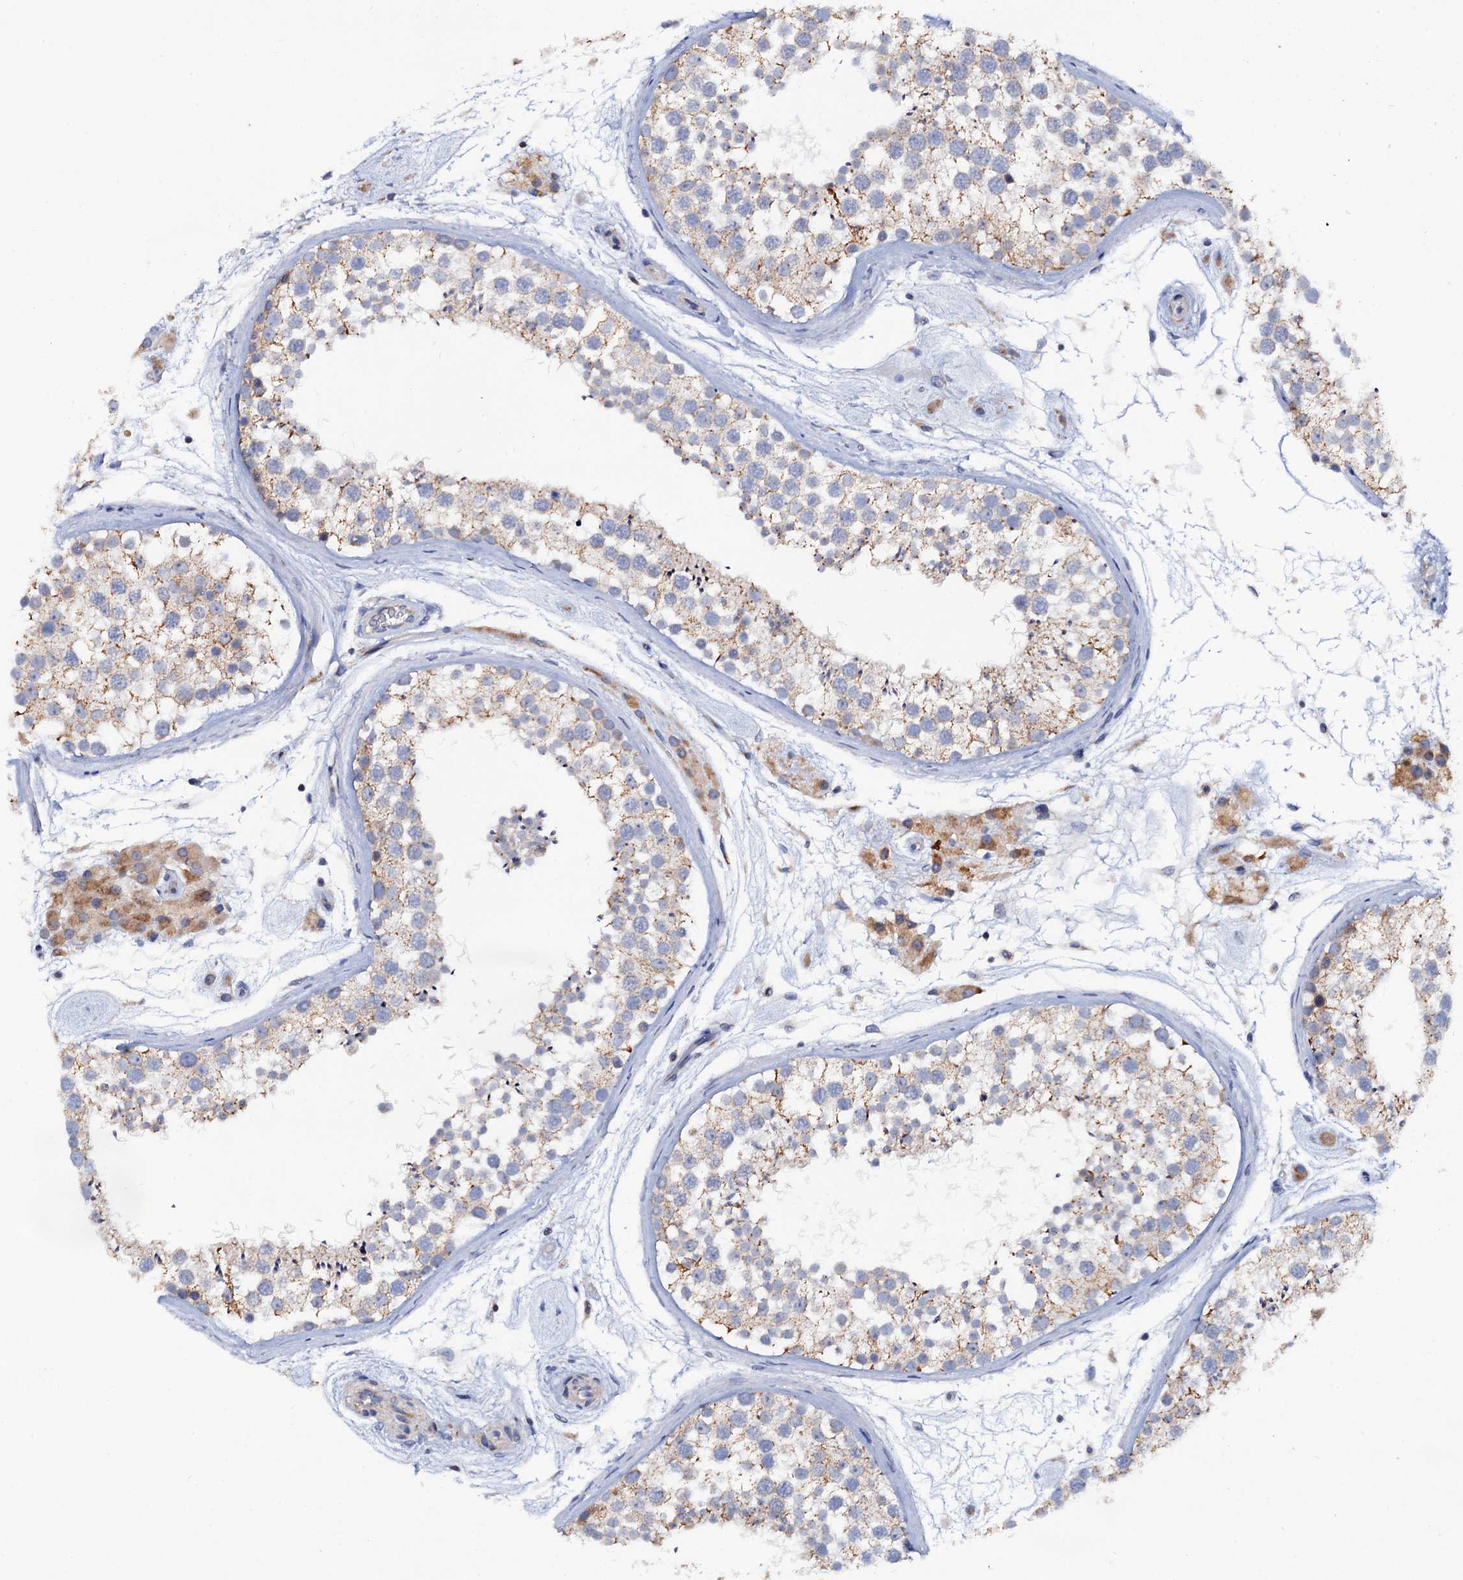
{"staining": {"intensity": "moderate", "quantity": "25%-75%", "location": "cytoplasmic/membranous"}, "tissue": "testis", "cell_type": "Cells in seminiferous ducts", "image_type": "normal", "snomed": [{"axis": "morphology", "description": "Normal tissue, NOS"}, {"axis": "topography", "description": "Testis"}], "caption": "Immunohistochemistry of benign testis displays medium levels of moderate cytoplasmic/membranous staining in about 25%-75% of cells in seminiferous ducts. The protein of interest is shown in brown color, while the nuclei are stained blue.", "gene": "MRPL48", "patient": {"sex": "male", "age": 46}}